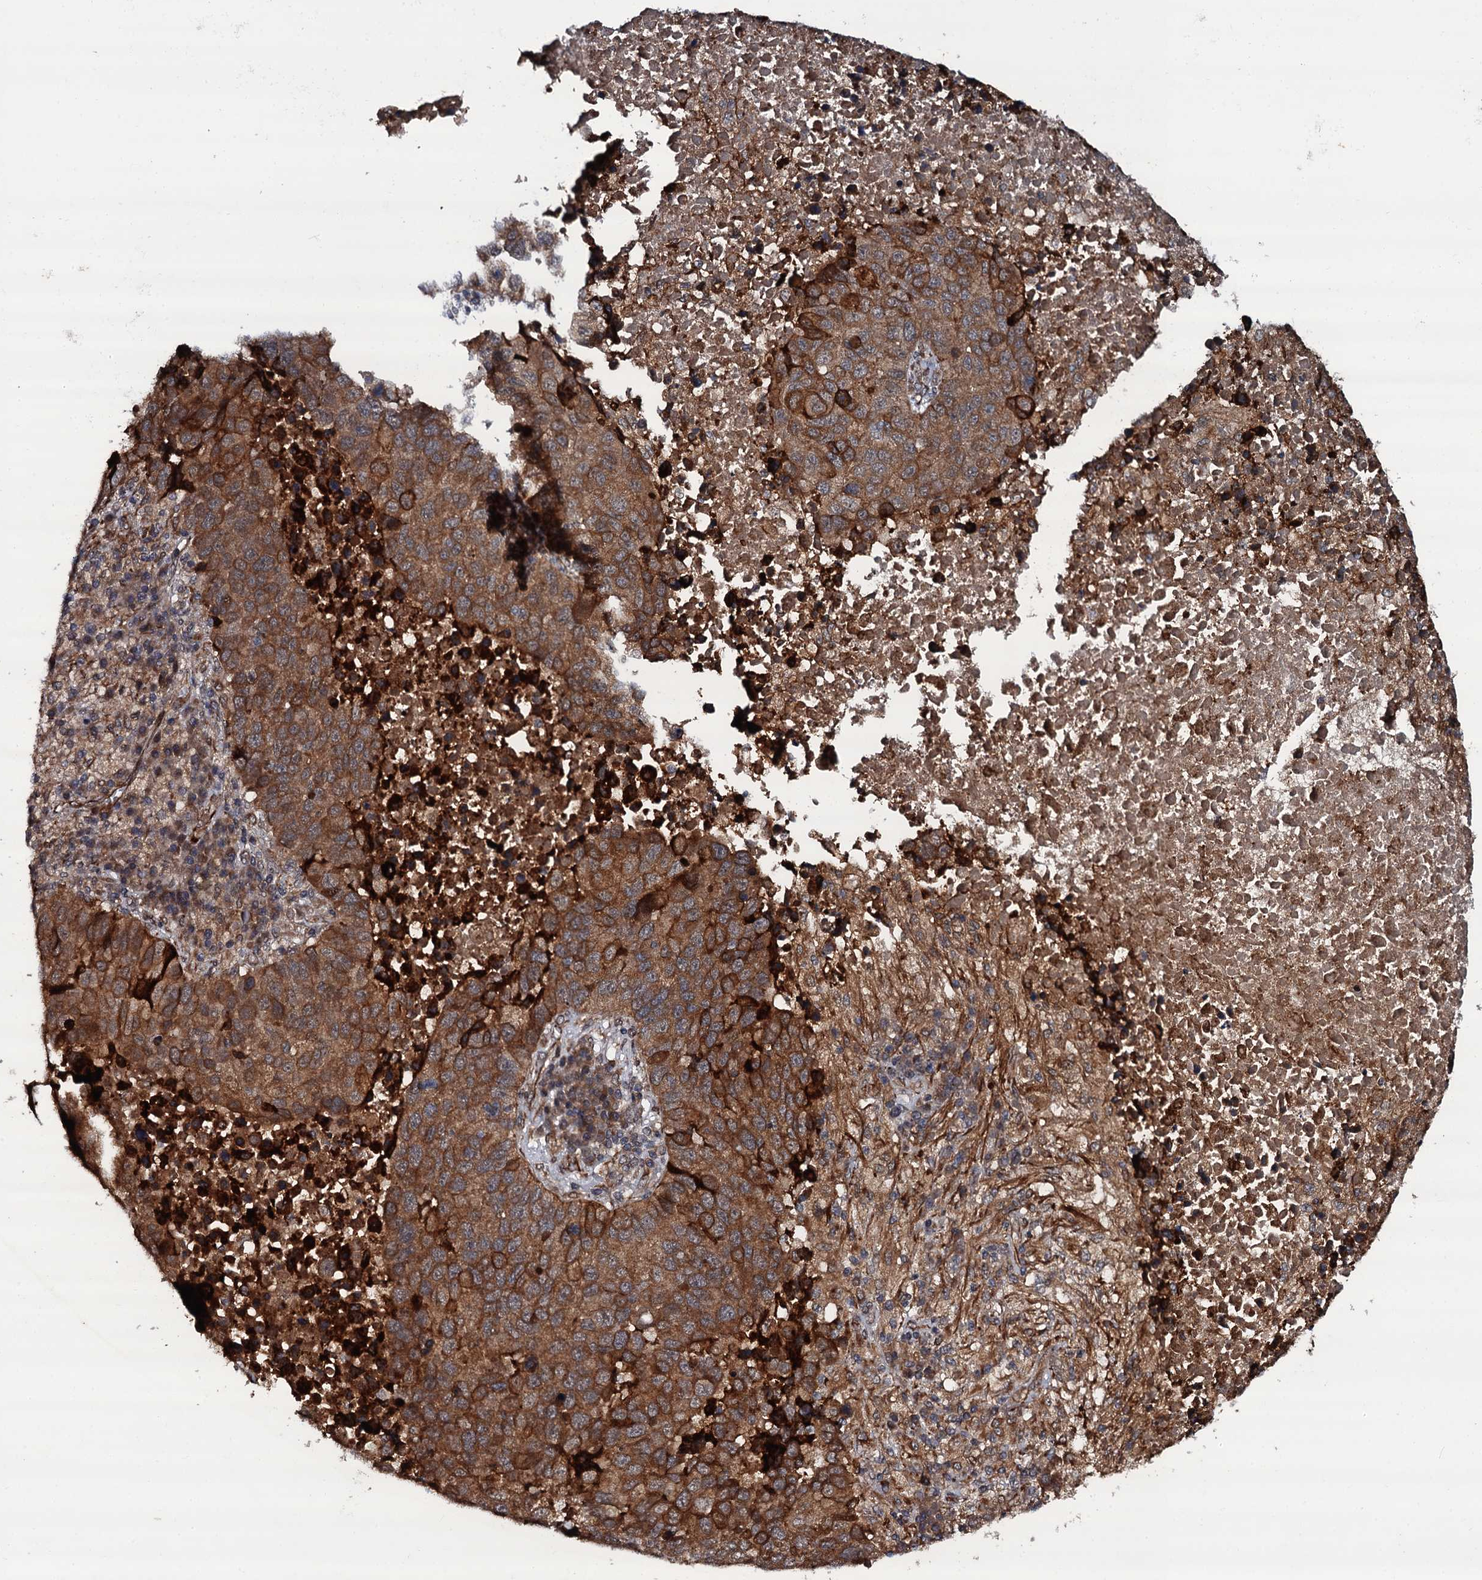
{"staining": {"intensity": "moderate", "quantity": ">75%", "location": "cytoplasmic/membranous"}, "tissue": "lung cancer", "cell_type": "Tumor cells", "image_type": "cancer", "snomed": [{"axis": "morphology", "description": "Squamous cell carcinoma, NOS"}, {"axis": "topography", "description": "Lung"}], "caption": "The micrograph demonstrates a brown stain indicating the presence of a protein in the cytoplasmic/membranous of tumor cells in lung squamous cell carcinoma. Ihc stains the protein in brown and the nuclei are stained blue.", "gene": "FSIP1", "patient": {"sex": "male", "age": 73}}